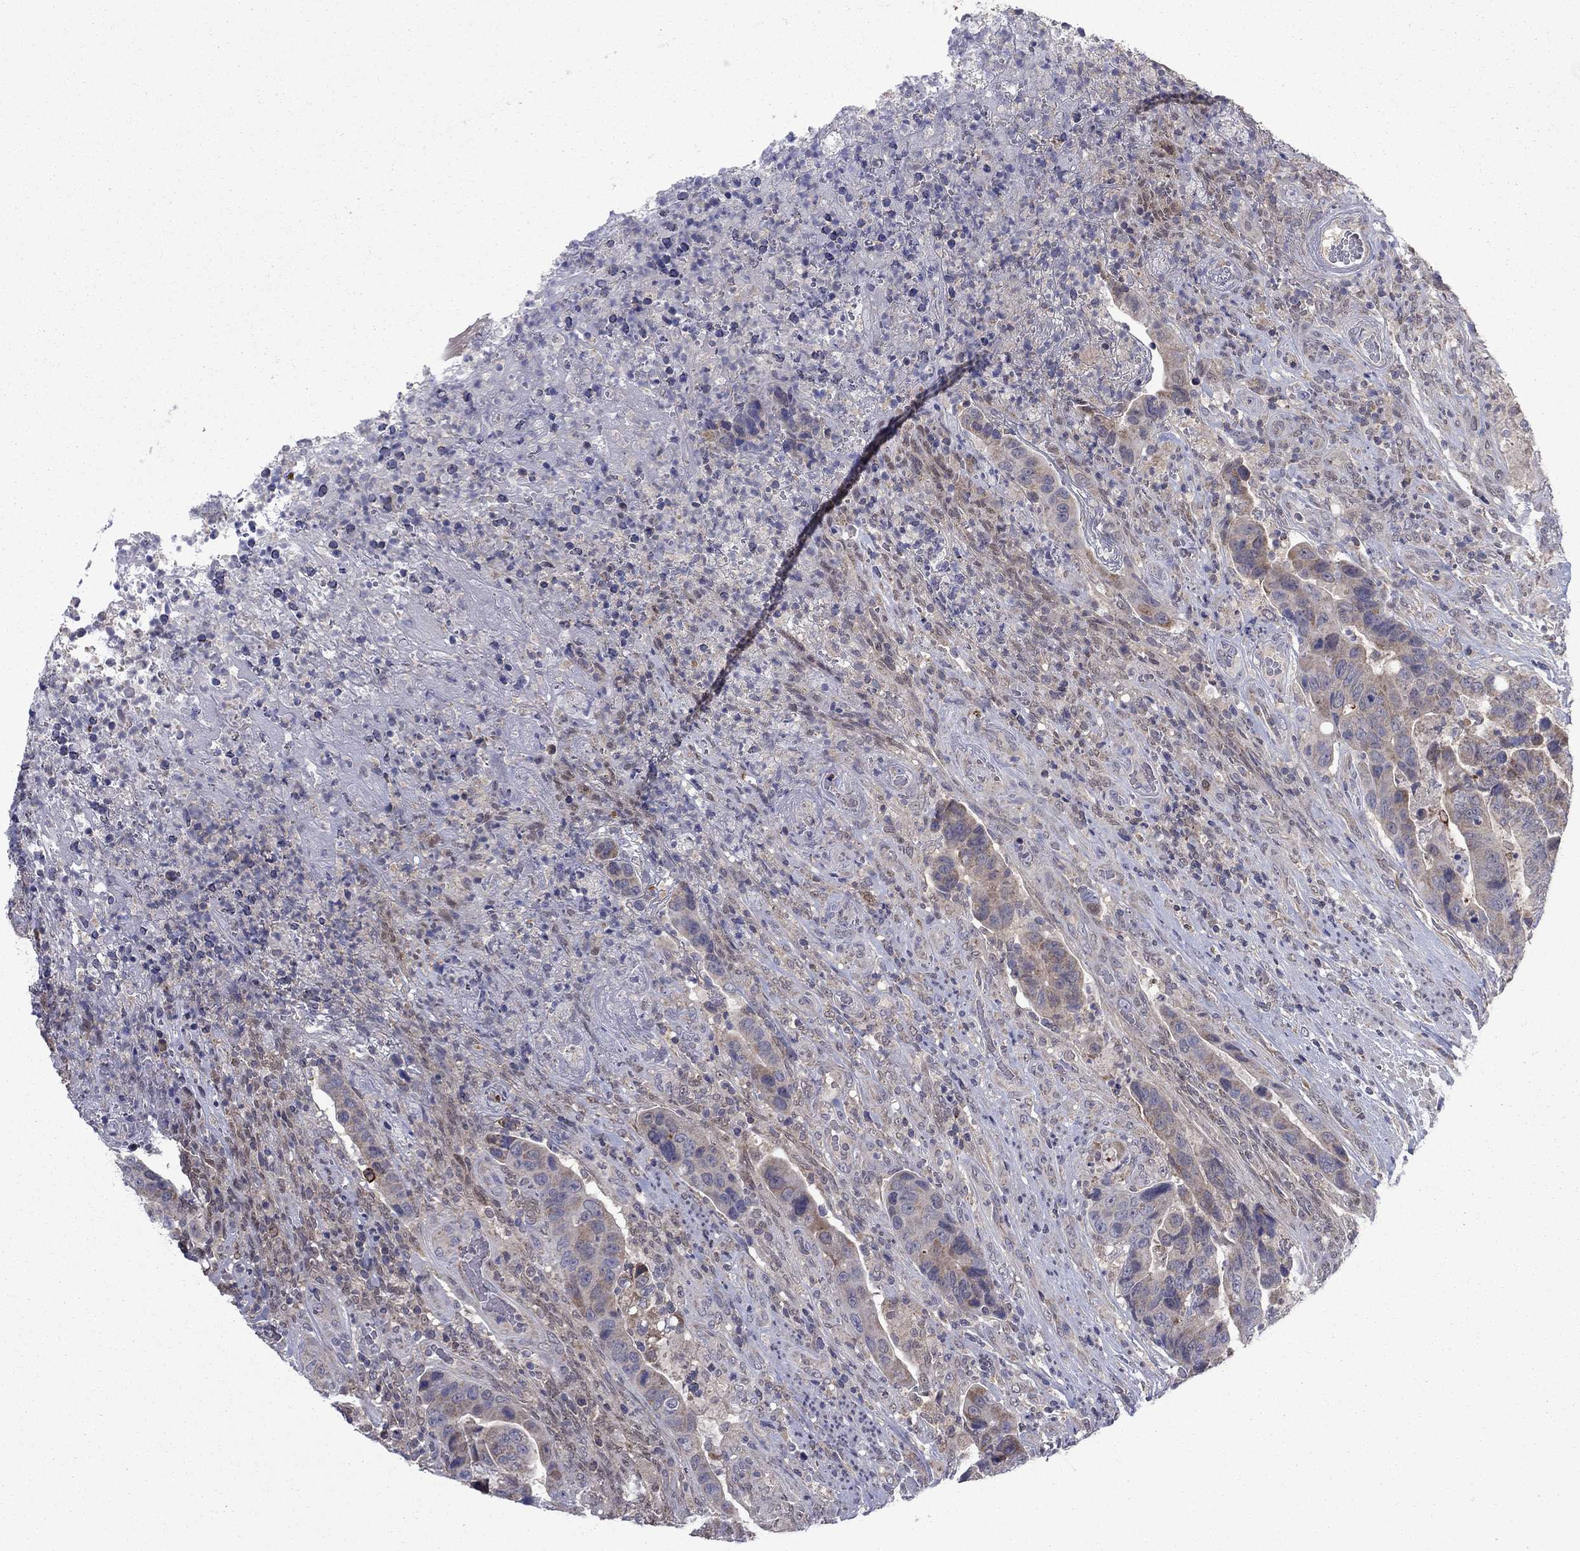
{"staining": {"intensity": "moderate", "quantity": "<25%", "location": "cytoplasmic/membranous"}, "tissue": "colorectal cancer", "cell_type": "Tumor cells", "image_type": "cancer", "snomed": [{"axis": "morphology", "description": "Adenocarcinoma, NOS"}, {"axis": "topography", "description": "Colon"}], "caption": "Adenocarcinoma (colorectal) stained for a protein exhibits moderate cytoplasmic/membranous positivity in tumor cells.", "gene": "GRHPR", "patient": {"sex": "female", "age": 56}}